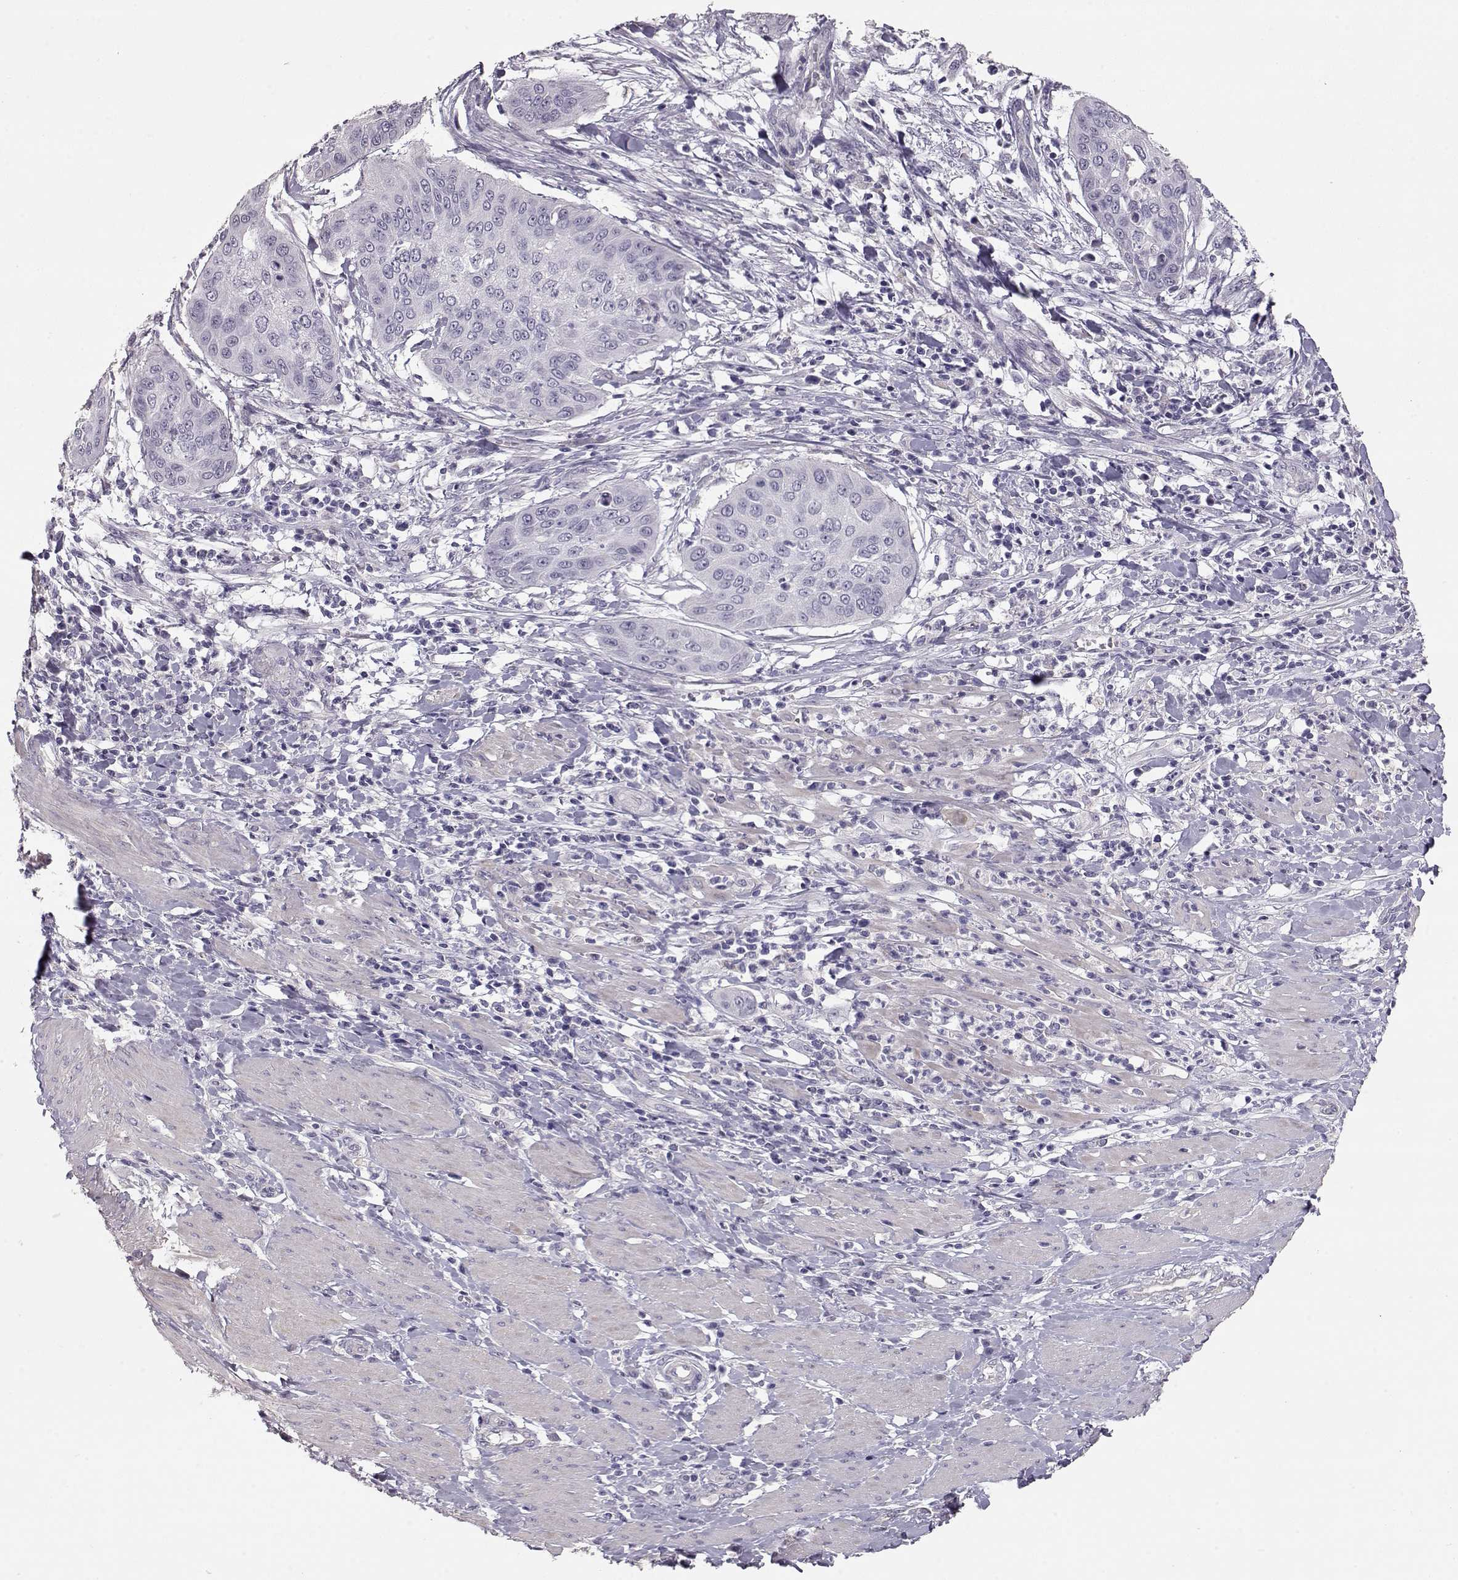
{"staining": {"intensity": "negative", "quantity": "none", "location": "none"}, "tissue": "cervical cancer", "cell_type": "Tumor cells", "image_type": "cancer", "snomed": [{"axis": "morphology", "description": "Squamous cell carcinoma, NOS"}, {"axis": "topography", "description": "Cervix"}], "caption": "An immunohistochemistry histopathology image of squamous cell carcinoma (cervical) is shown. There is no staining in tumor cells of squamous cell carcinoma (cervical).", "gene": "SLC18A1", "patient": {"sex": "female", "age": 39}}